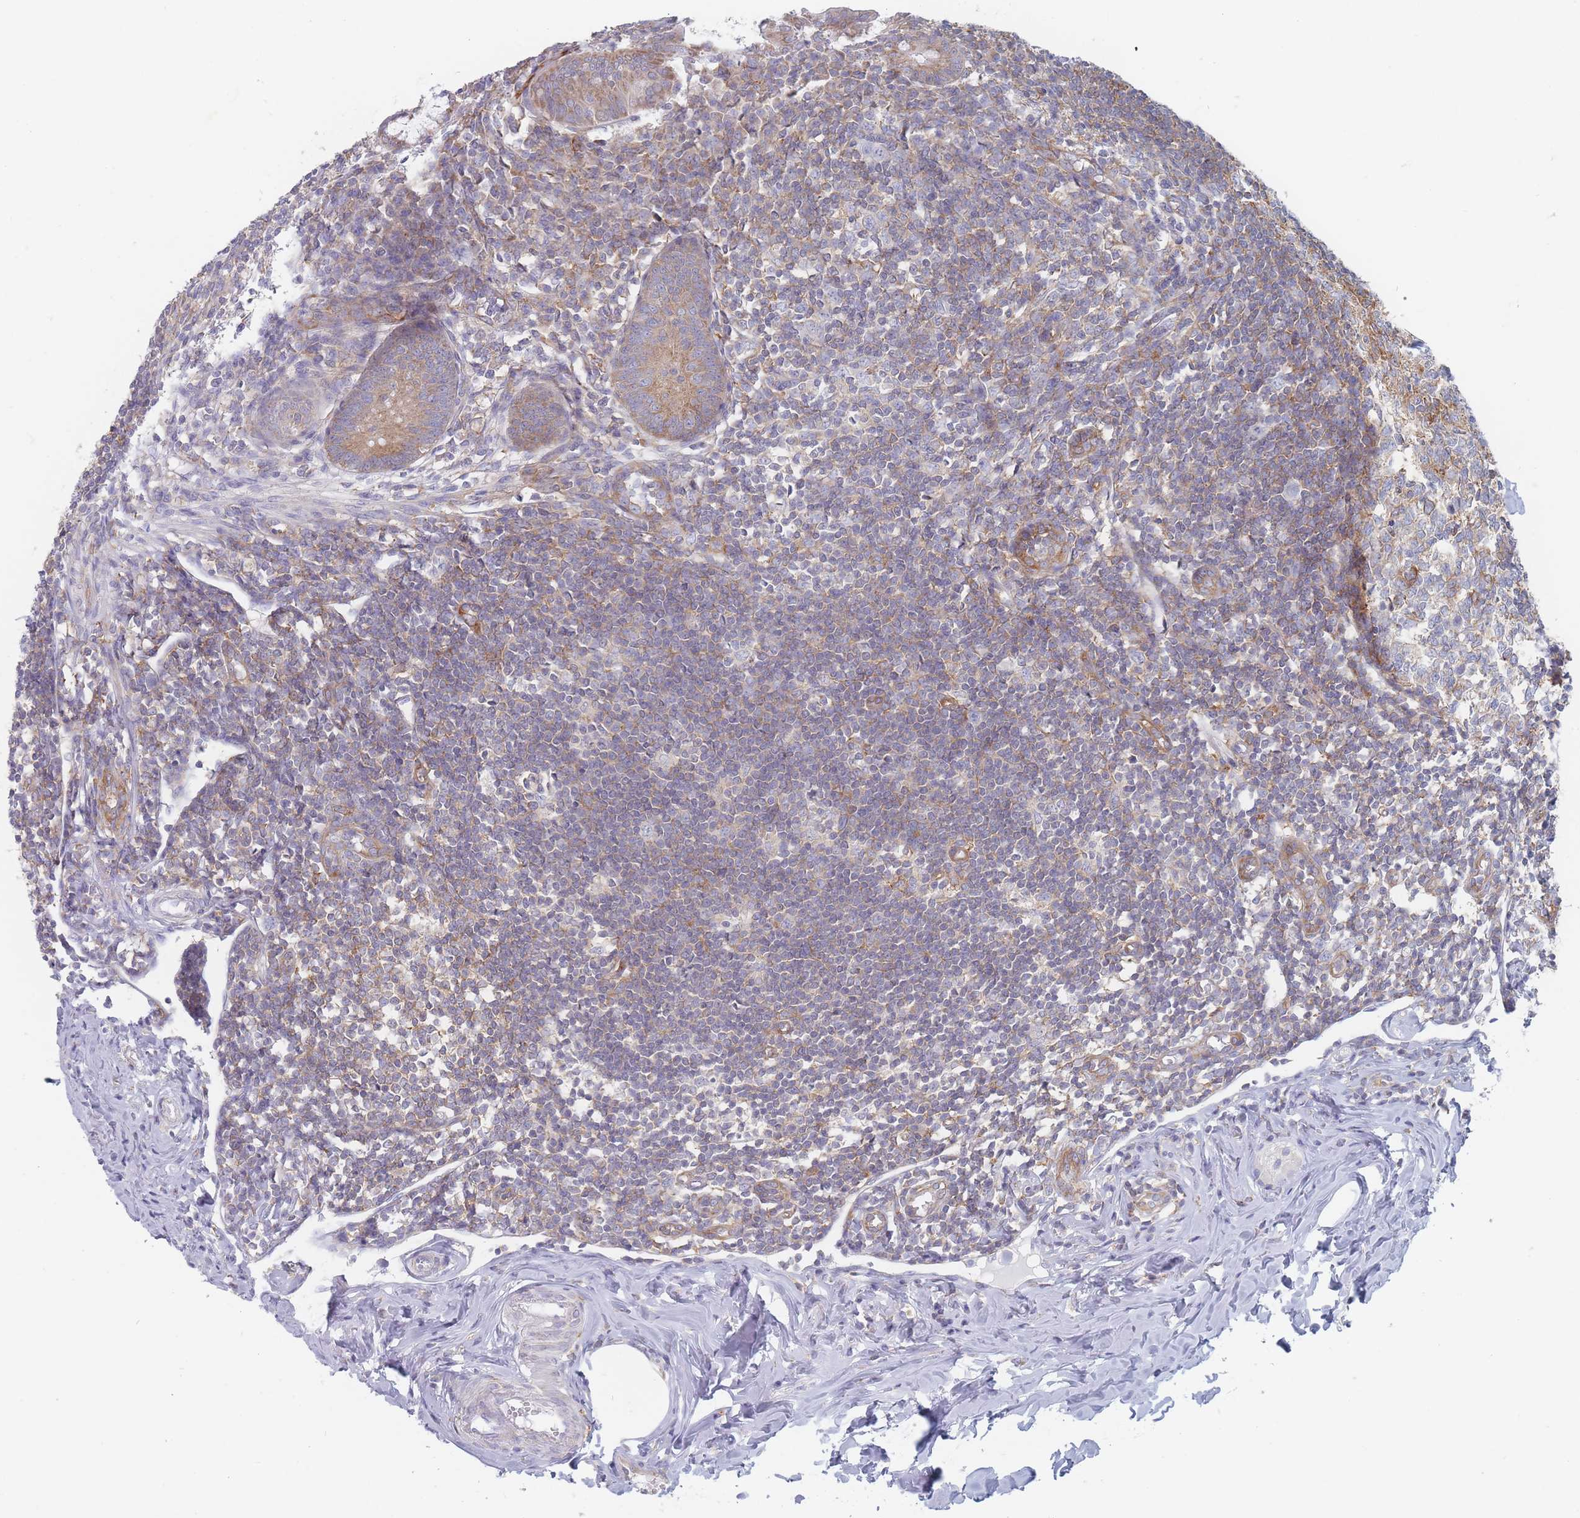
{"staining": {"intensity": "moderate", "quantity": "25%-75%", "location": "cytoplasmic/membranous"}, "tissue": "appendix", "cell_type": "Glandular cells", "image_type": "normal", "snomed": [{"axis": "morphology", "description": "Normal tissue, NOS"}, {"axis": "topography", "description": "Appendix"}], "caption": "IHC of benign human appendix demonstrates medium levels of moderate cytoplasmic/membranous positivity in approximately 25%-75% of glandular cells.", "gene": "MAP1S", "patient": {"sex": "female", "age": 33}}